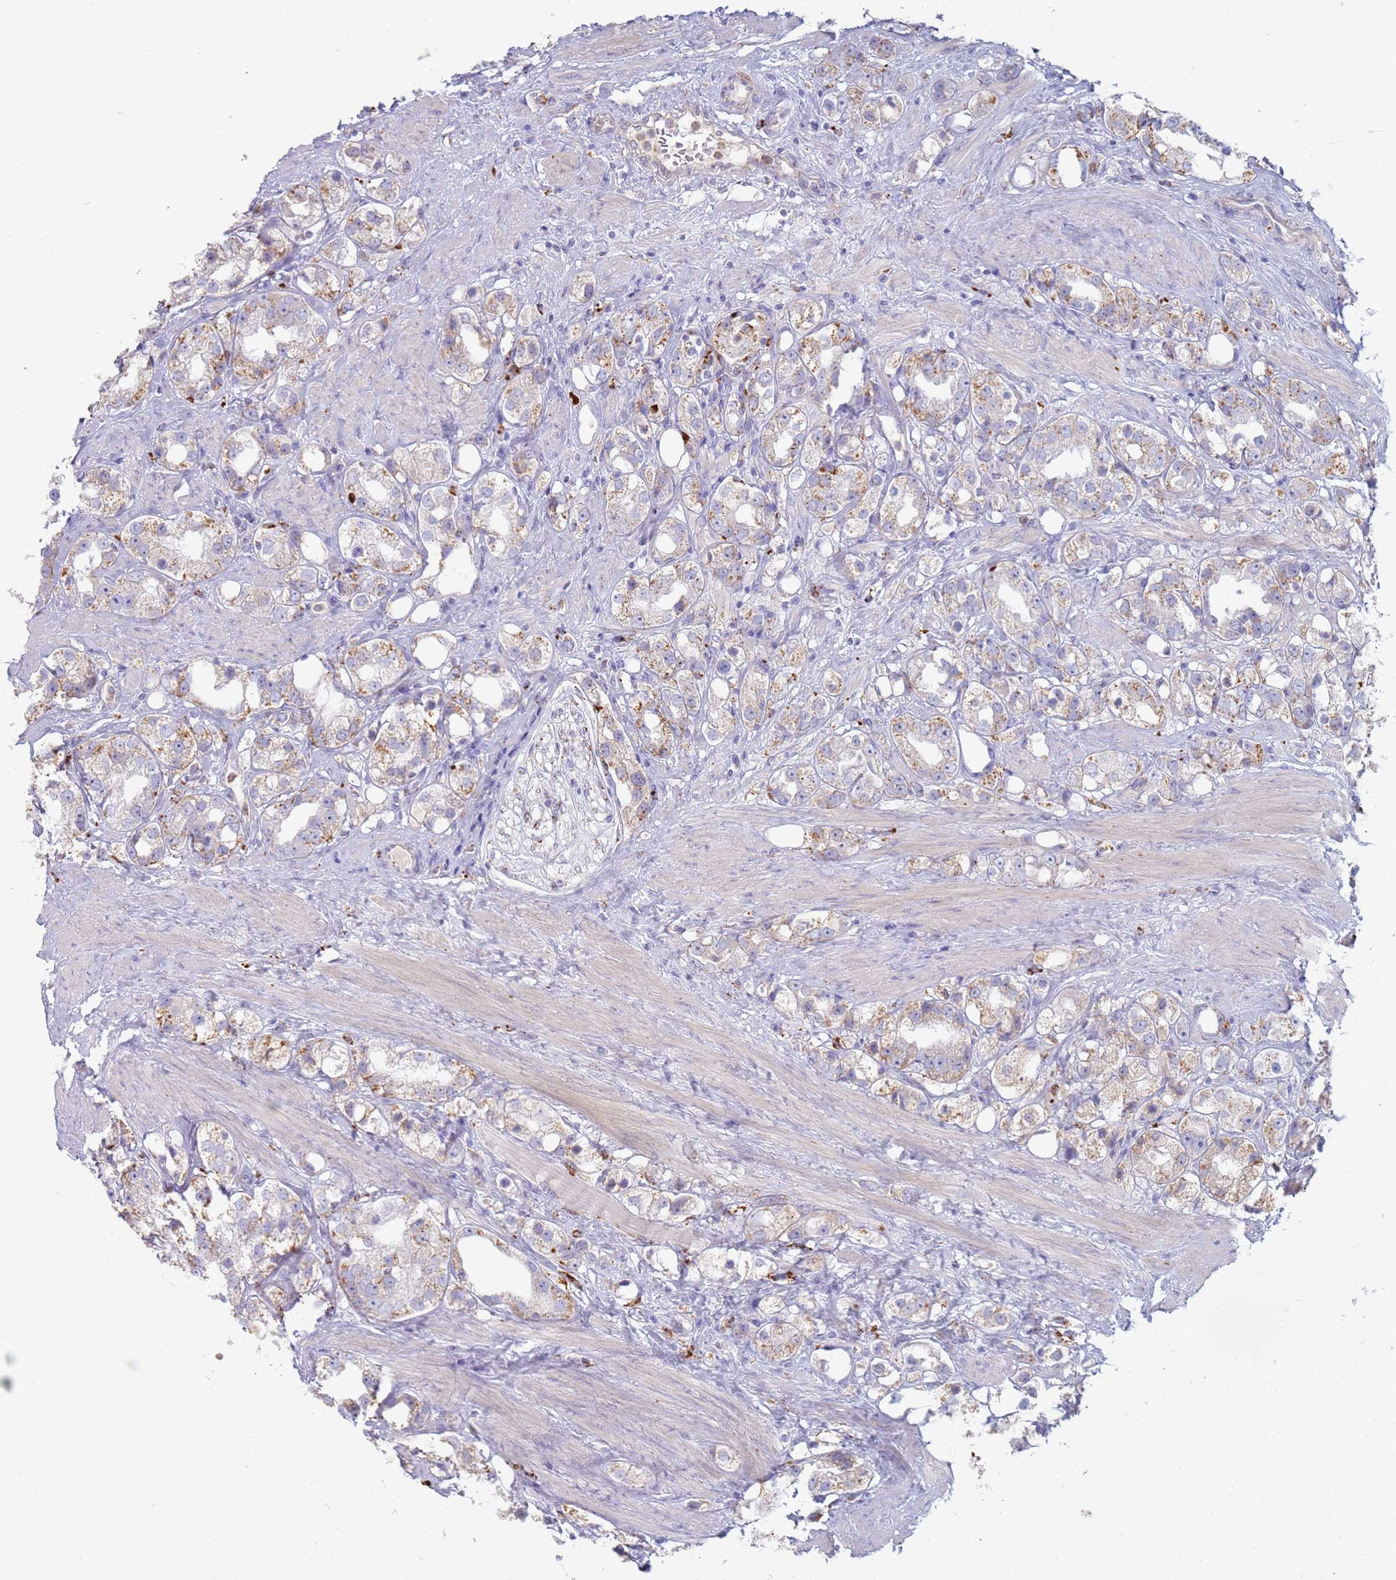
{"staining": {"intensity": "weak", "quantity": ">75%", "location": "cytoplasmic/membranous"}, "tissue": "prostate cancer", "cell_type": "Tumor cells", "image_type": "cancer", "snomed": [{"axis": "morphology", "description": "Adenocarcinoma, NOS"}, {"axis": "topography", "description": "Prostate"}], "caption": "A high-resolution micrograph shows immunohistochemistry (IHC) staining of prostate adenocarcinoma, which demonstrates weak cytoplasmic/membranous expression in approximately >75% of tumor cells. The staining is performed using DAB brown chromogen to label protein expression. The nuclei are counter-stained blue using hematoxylin.", "gene": "TMEM229B", "patient": {"sex": "male", "age": 79}}